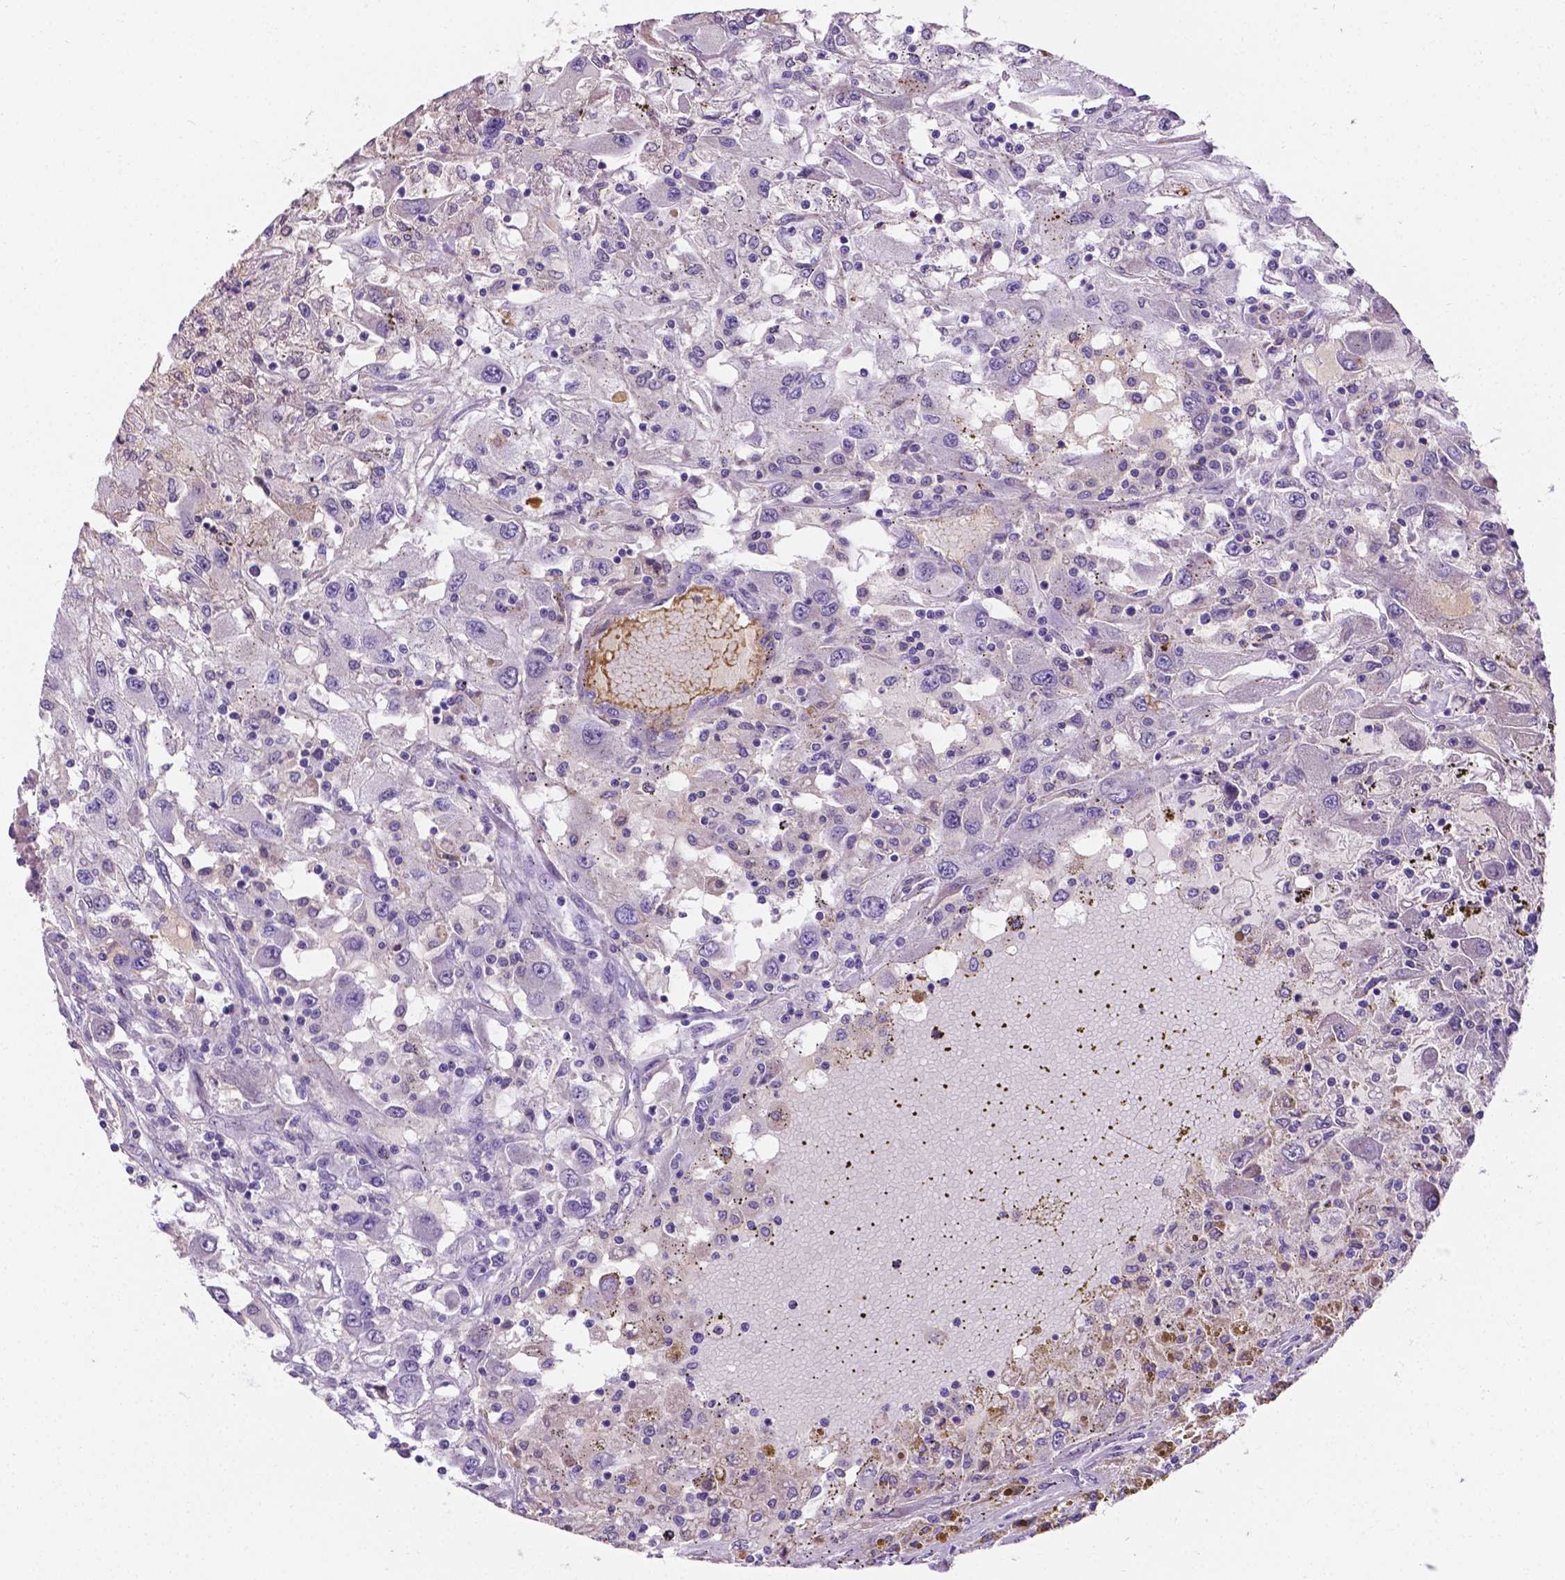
{"staining": {"intensity": "negative", "quantity": "none", "location": "none"}, "tissue": "renal cancer", "cell_type": "Tumor cells", "image_type": "cancer", "snomed": [{"axis": "morphology", "description": "Adenocarcinoma, NOS"}, {"axis": "topography", "description": "Kidney"}], "caption": "Image shows no significant protein expression in tumor cells of renal cancer (adenocarcinoma).", "gene": "APOE", "patient": {"sex": "female", "age": 67}}